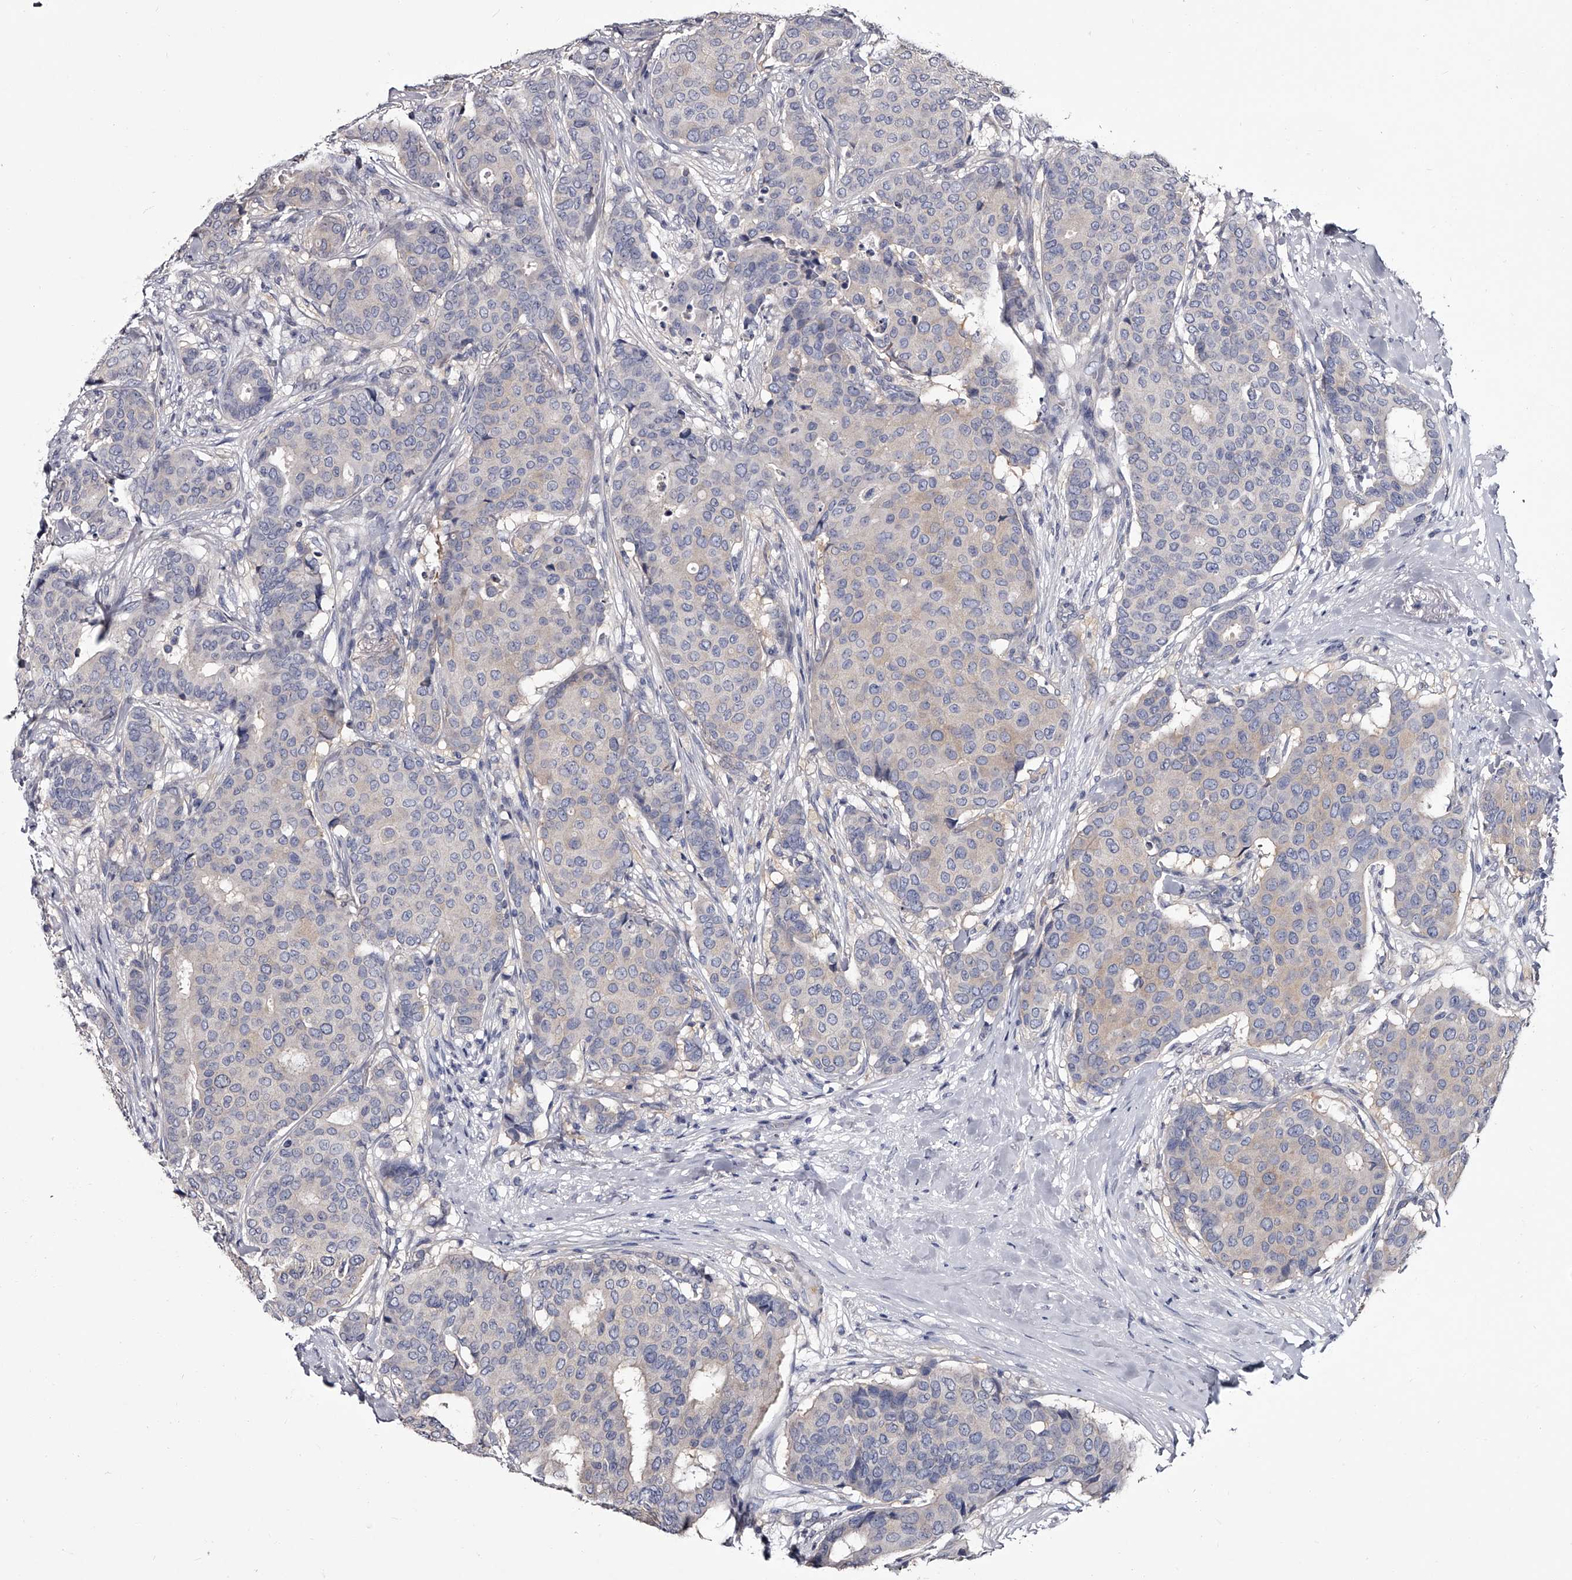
{"staining": {"intensity": "weak", "quantity": "<25%", "location": "cytoplasmic/membranous"}, "tissue": "breast cancer", "cell_type": "Tumor cells", "image_type": "cancer", "snomed": [{"axis": "morphology", "description": "Duct carcinoma"}, {"axis": "topography", "description": "Breast"}], "caption": "Tumor cells are negative for protein expression in human infiltrating ductal carcinoma (breast).", "gene": "GAPVD1", "patient": {"sex": "female", "age": 75}}